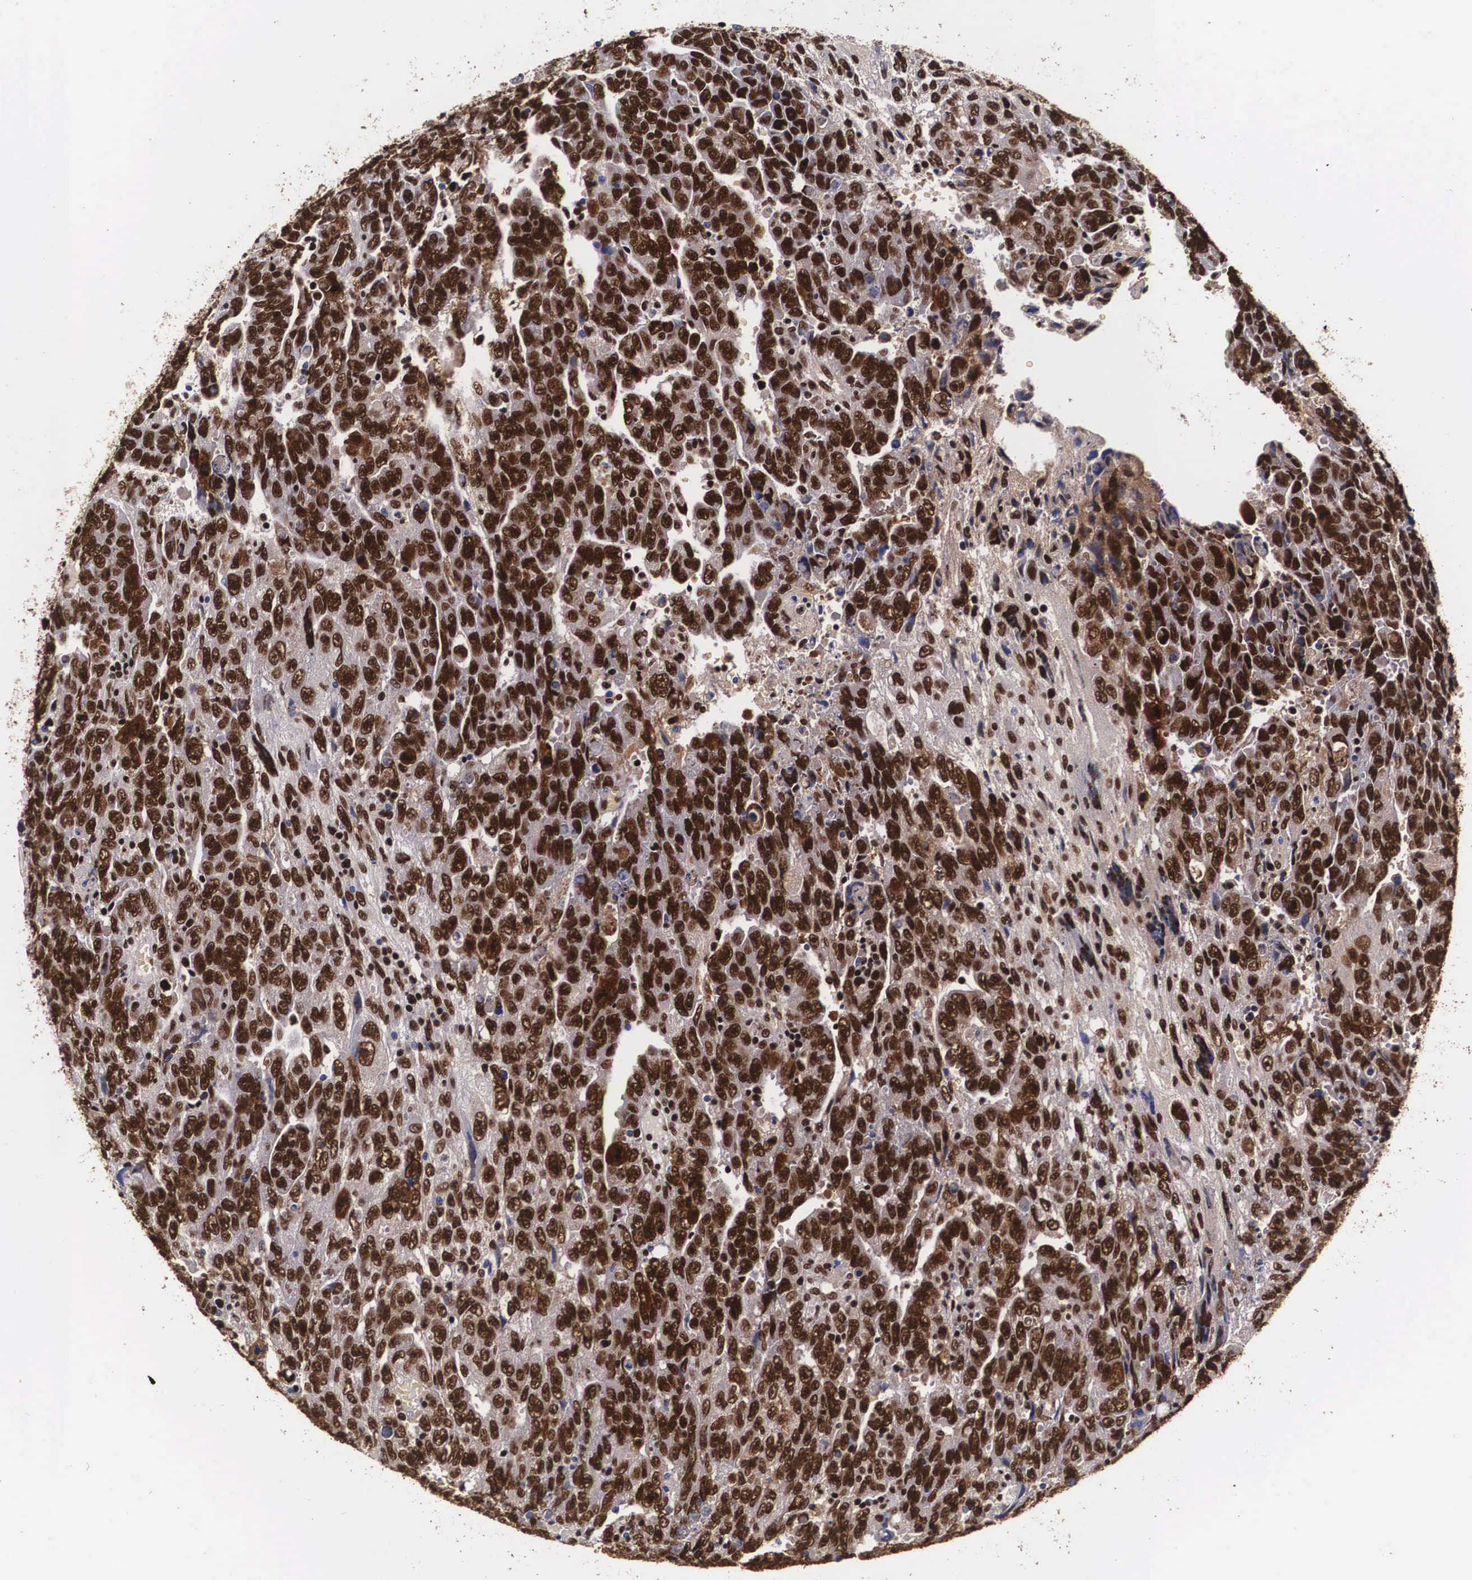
{"staining": {"intensity": "strong", "quantity": ">75%", "location": "nuclear"}, "tissue": "testis cancer", "cell_type": "Tumor cells", "image_type": "cancer", "snomed": [{"axis": "morphology", "description": "Carcinoma, Embryonal, NOS"}, {"axis": "topography", "description": "Testis"}], "caption": "Immunohistochemistry (IHC) image of human embryonal carcinoma (testis) stained for a protein (brown), which shows high levels of strong nuclear positivity in about >75% of tumor cells.", "gene": "PABPN1", "patient": {"sex": "male", "age": 28}}